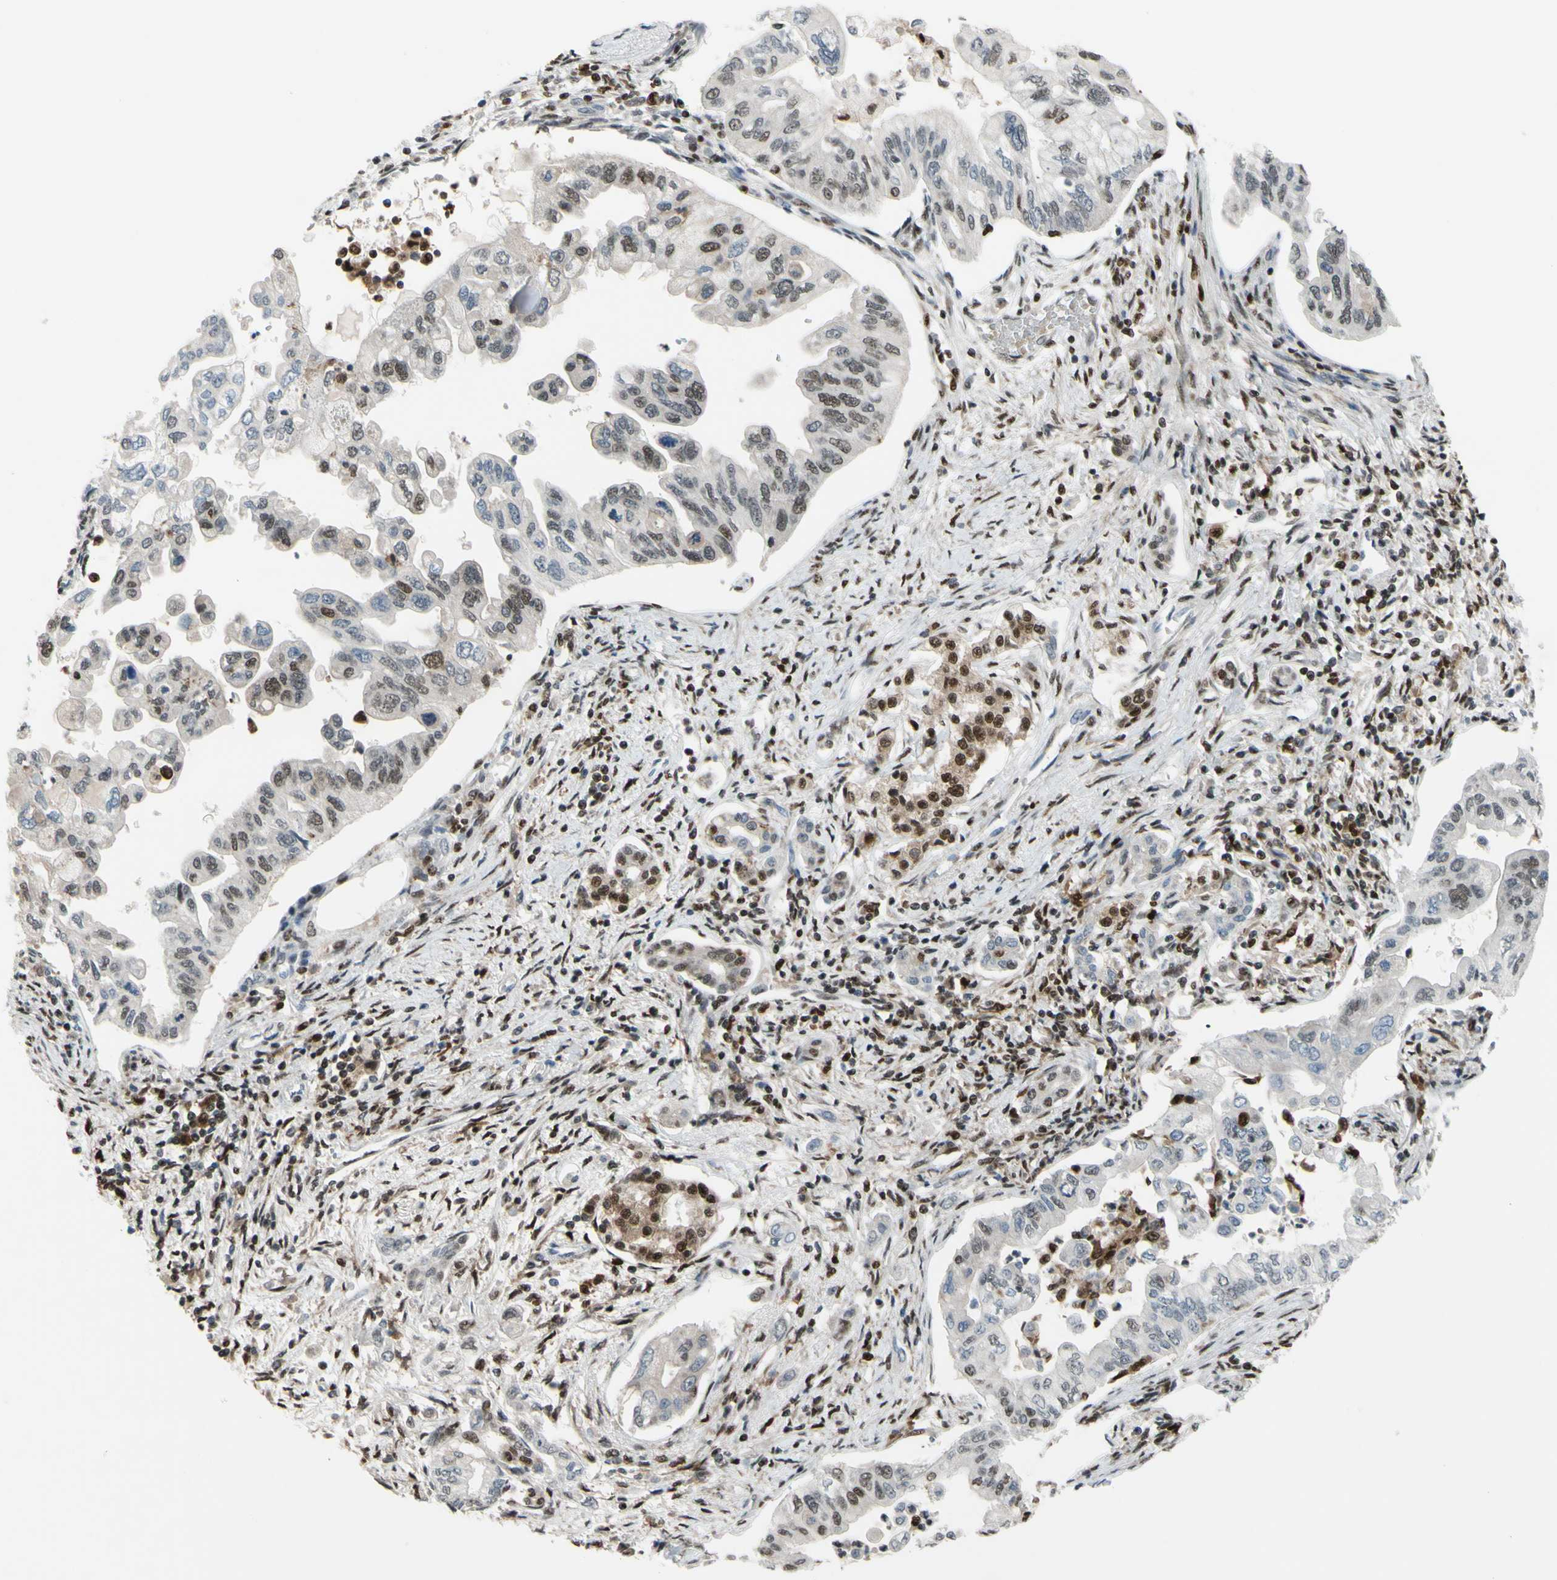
{"staining": {"intensity": "weak", "quantity": "25%-75%", "location": "cytoplasmic/membranous,nuclear"}, "tissue": "pancreatic cancer", "cell_type": "Tumor cells", "image_type": "cancer", "snomed": [{"axis": "morphology", "description": "Normal tissue, NOS"}, {"axis": "topography", "description": "Pancreas"}], "caption": "About 25%-75% of tumor cells in human pancreatic cancer demonstrate weak cytoplasmic/membranous and nuclear protein positivity as visualized by brown immunohistochemical staining.", "gene": "FKBP5", "patient": {"sex": "male", "age": 42}}